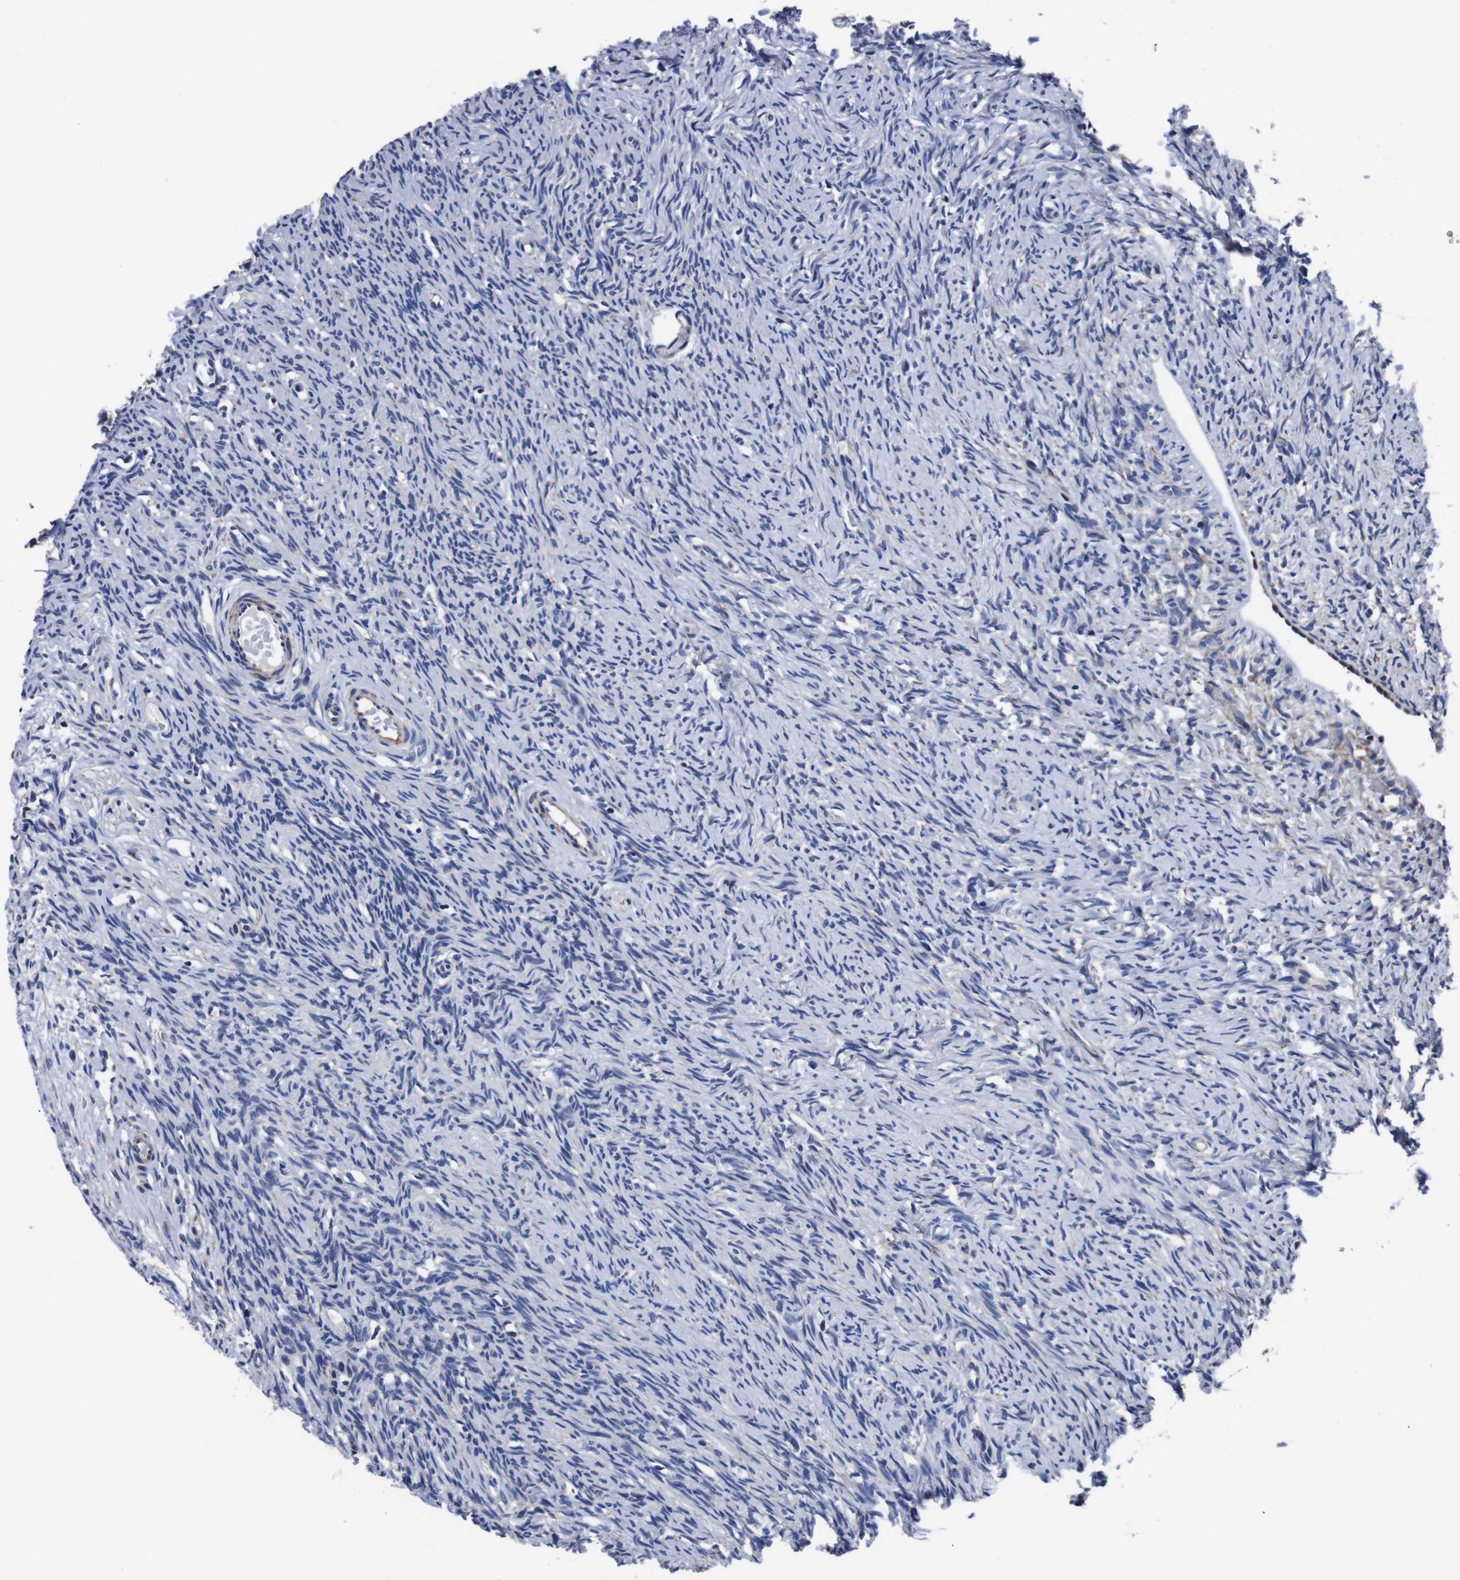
{"staining": {"intensity": "negative", "quantity": "none", "location": "none"}, "tissue": "ovary", "cell_type": "Follicle cells", "image_type": "normal", "snomed": [{"axis": "morphology", "description": "Normal tissue, NOS"}, {"axis": "topography", "description": "Ovary"}], "caption": "Follicle cells show no significant positivity in benign ovary.", "gene": "FKBP9", "patient": {"sex": "female", "age": 33}}